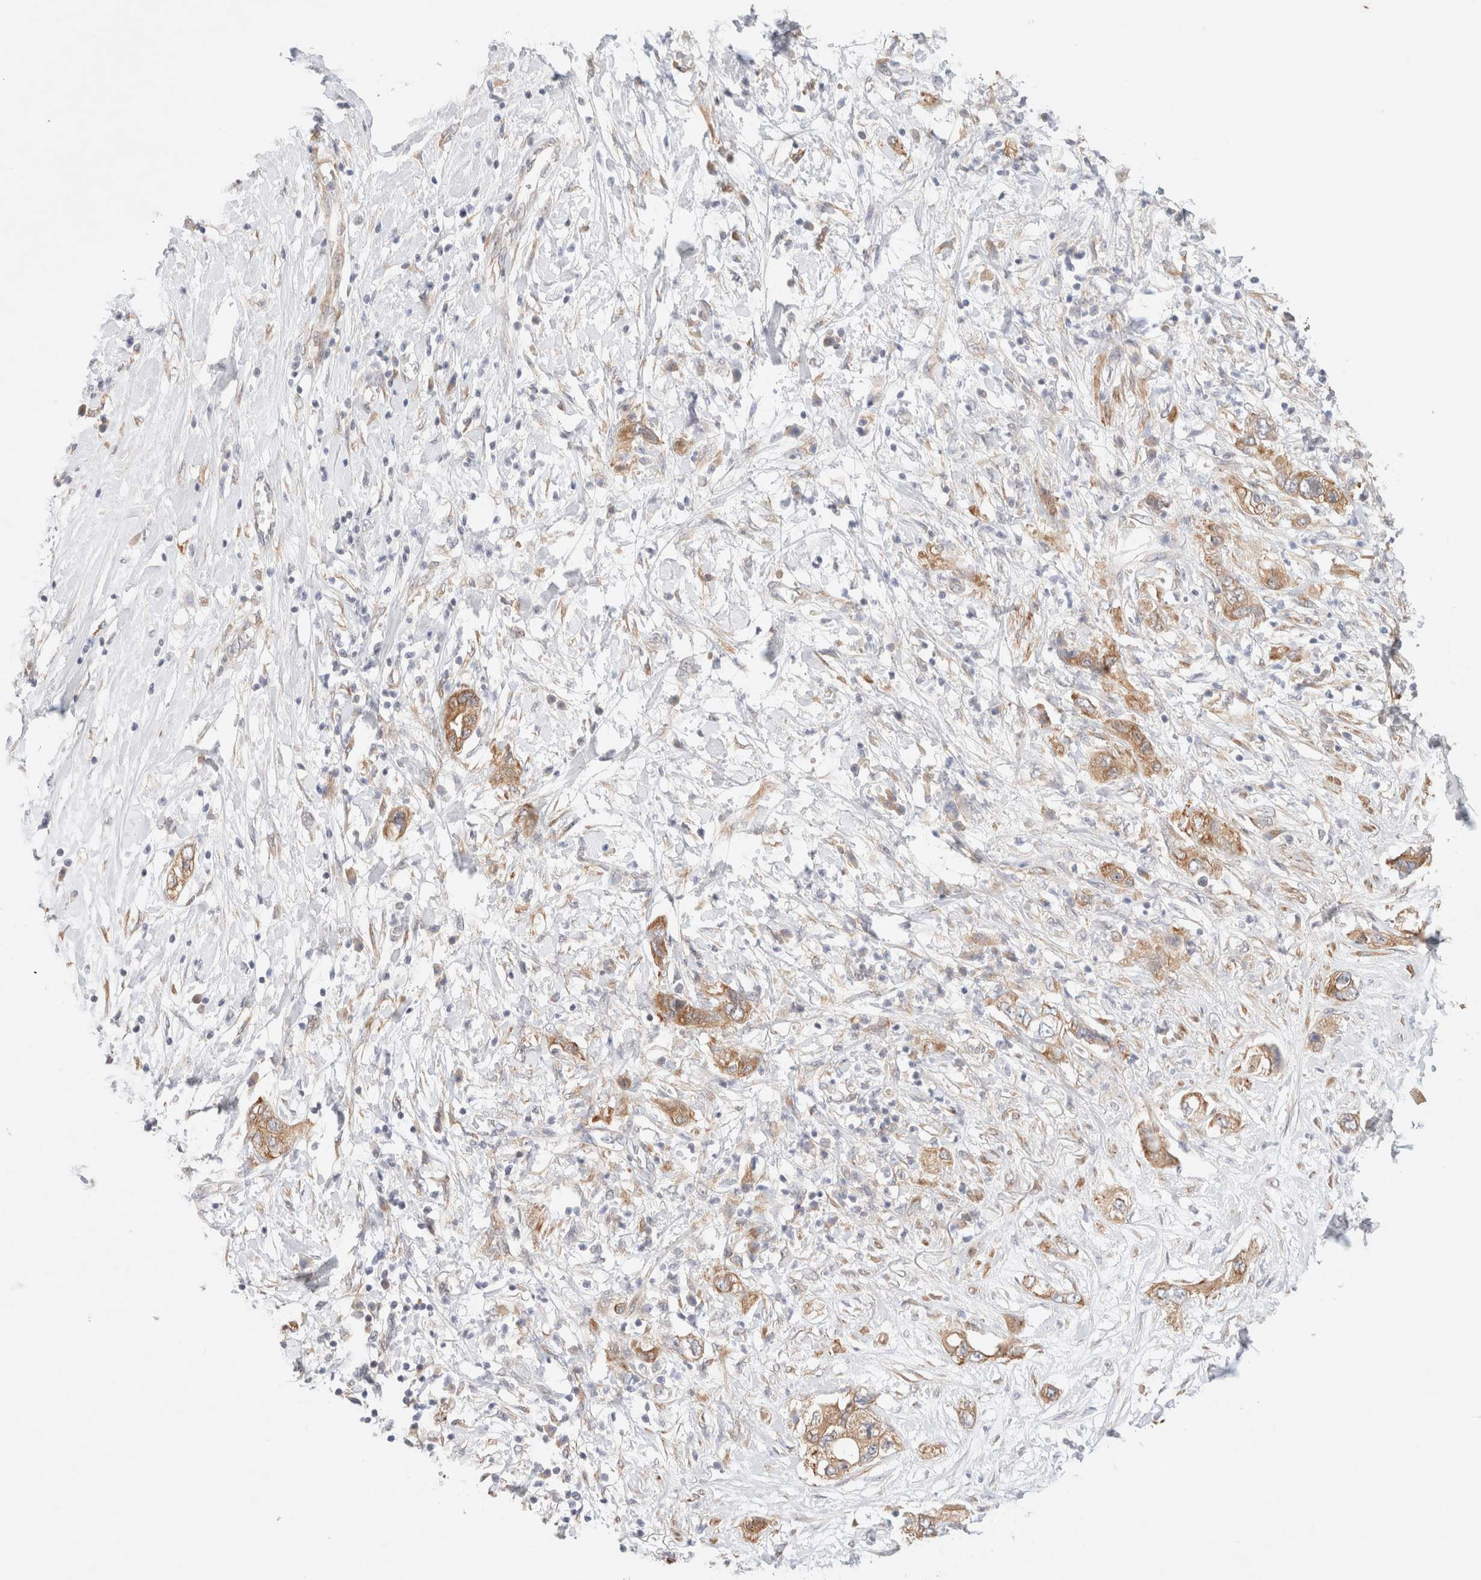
{"staining": {"intensity": "strong", "quantity": ">75%", "location": "cytoplasmic/membranous"}, "tissue": "pancreatic cancer", "cell_type": "Tumor cells", "image_type": "cancer", "snomed": [{"axis": "morphology", "description": "Adenocarcinoma, NOS"}, {"axis": "topography", "description": "Pancreas"}], "caption": "Protein expression analysis of human pancreatic adenocarcinoma reveals strong cytoplasmic/membranous staining in about >75% of tumor cells.", "gene": "RRP15", "patient": {"sex": "female", "age": 73}}